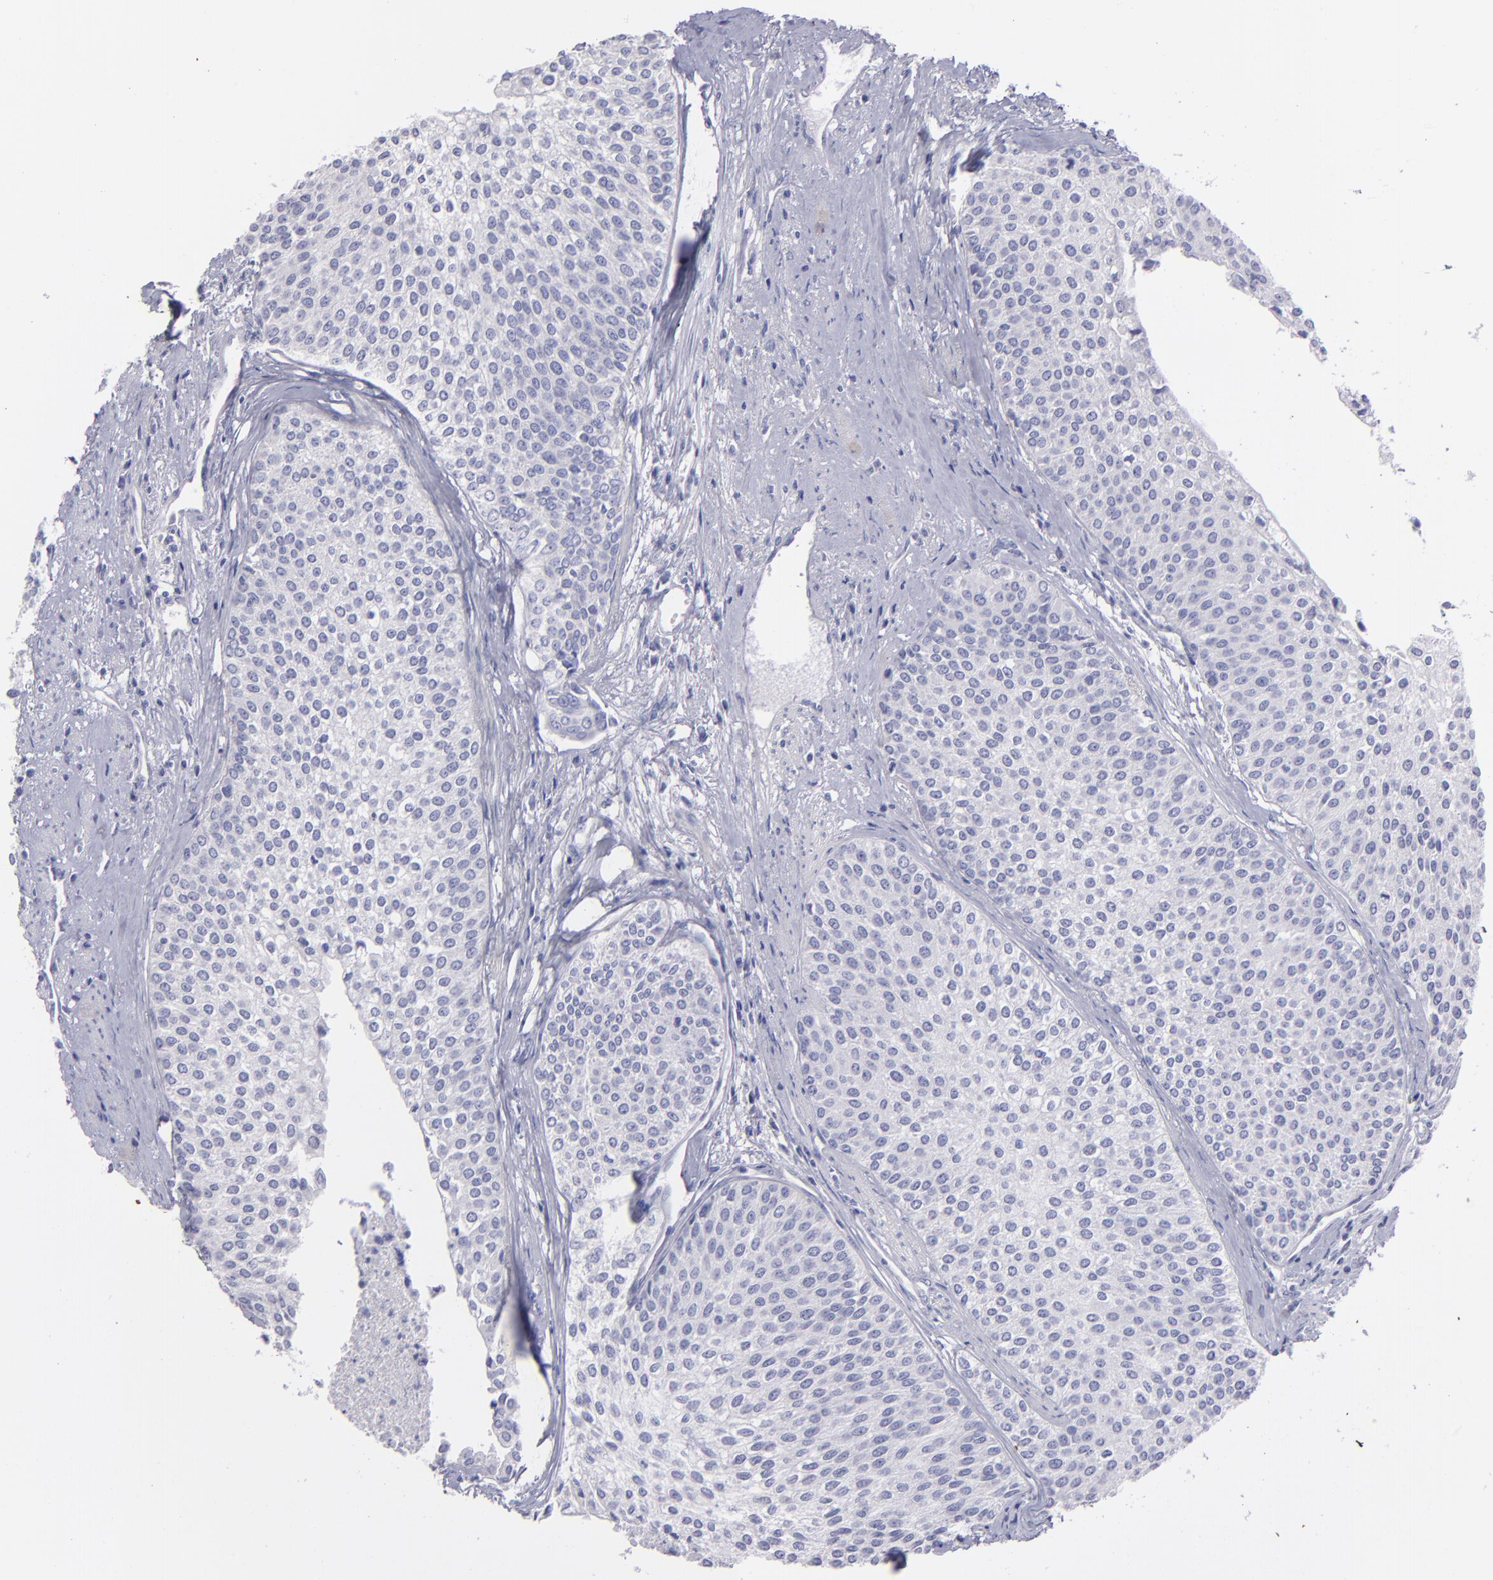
{"staining": {"intensity": "negative", "quantity": "none", "location": "none"}, "tissue": "urothelial cancer", "cell_type": "Tumor cells", "image_type": "cancer", "snomed": [{"axis": "morphology", "description": "Urothelial carcinoma, Low grade"}, {"axis": "topography", "description": "Urinary bladder"}], "caption": "Immunohistochemistry (IHC) of human urothelial carcinoma (low-grade) reveals no expression in tumor cells.", "gene": "SNAP25", "patient": {"sex": "female", "age": 73}}